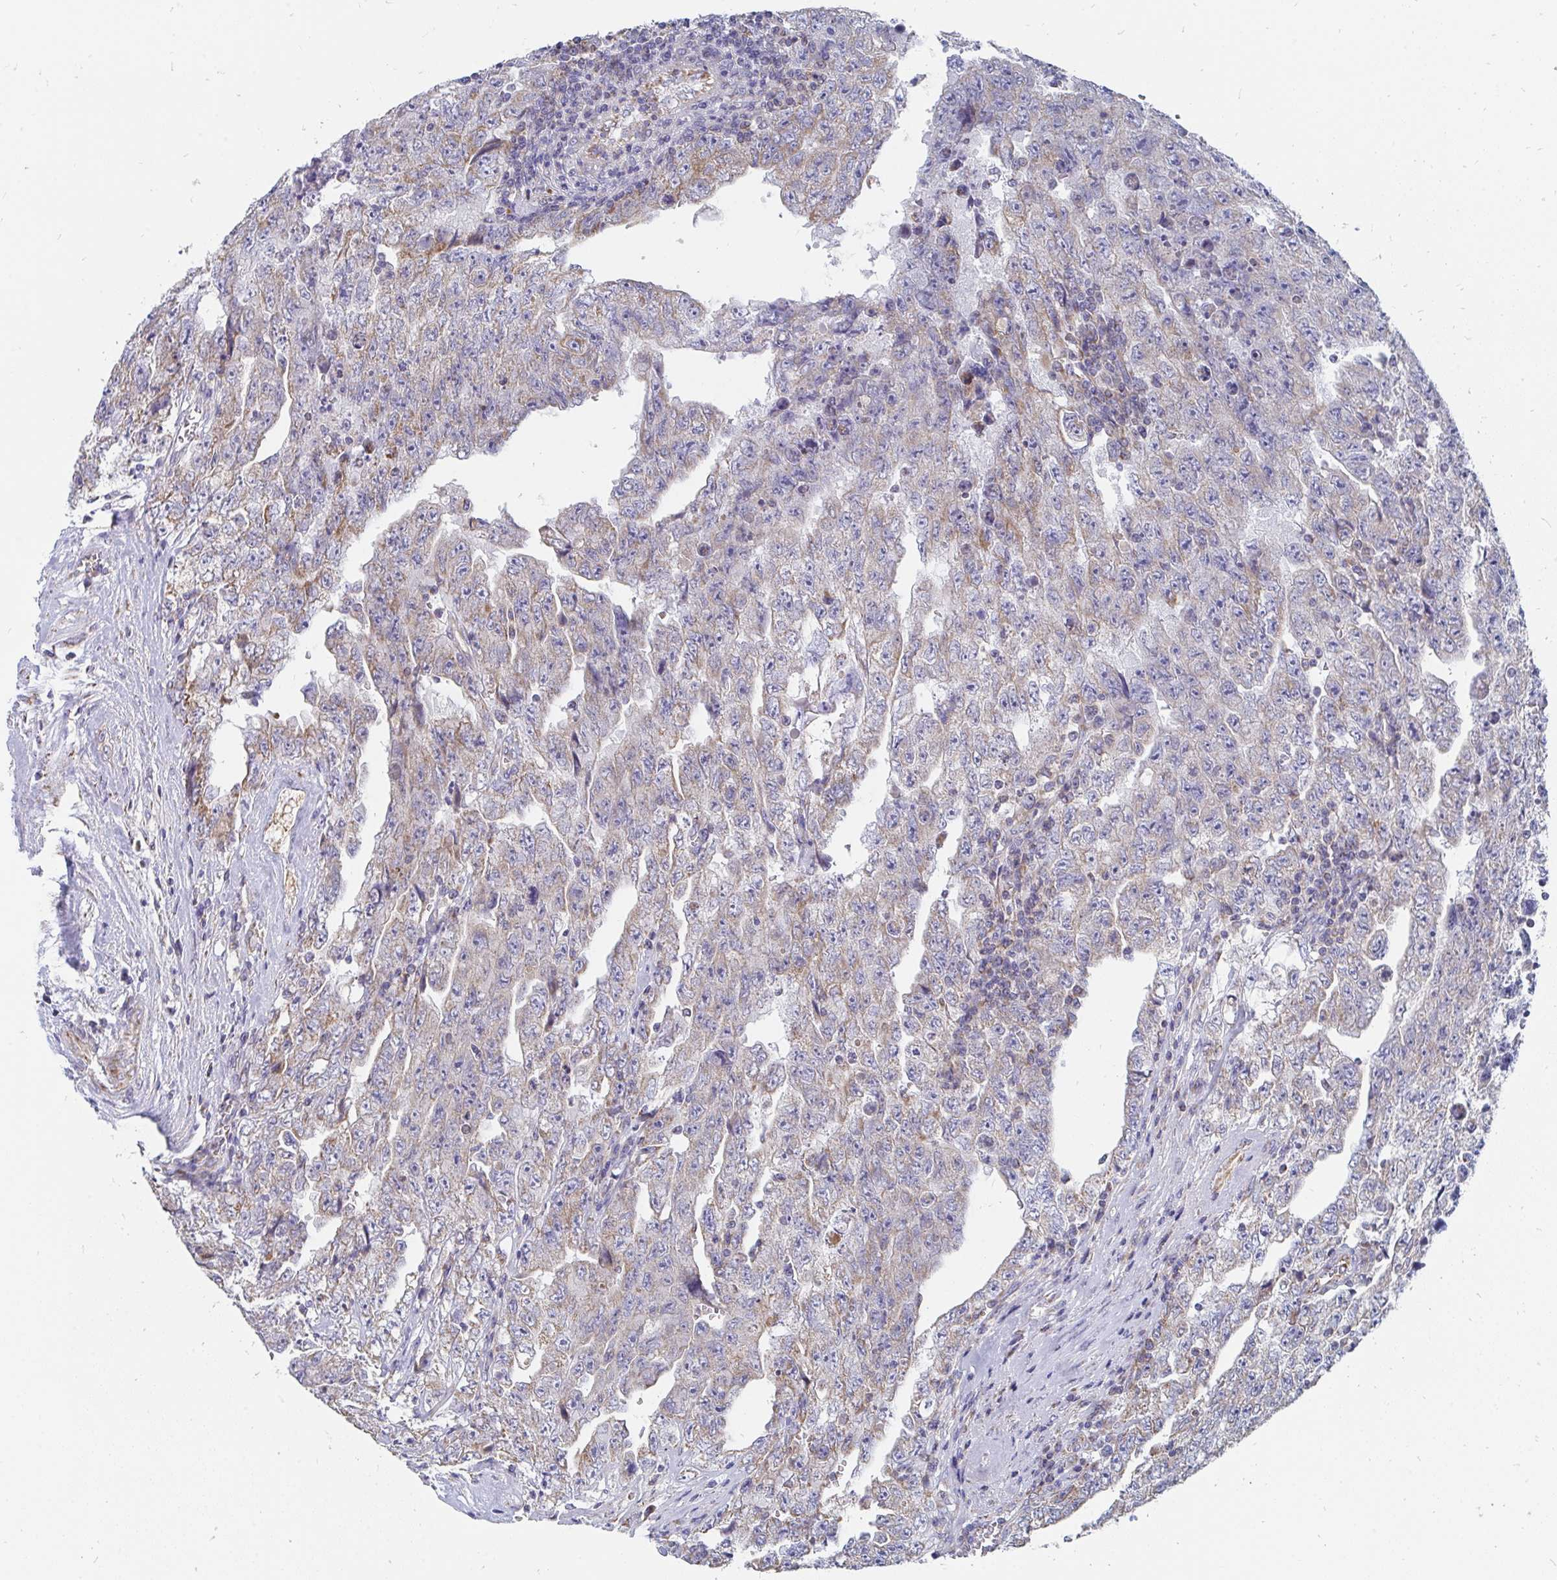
{"staining": {"intensity": "weak", "quantity": "25%-75%", "location": "cytoplasmic/membranous"}, "tissue": "testis cancer", "cell_type": "Tumor cells", "image_type": "cancer", "snomed": [{"axis": "morphology", "description": "Carcinoma, Embryonal, NOS"}, {"axis": "topography", "description": "Testis"}], "caption": "The histopathology image displays staining of testis cancer (embryonal carcinoma), revealing weak cytoplasmic/membranous protein positivity (brown color) within tumor cells. Nuclei are stained in blue.", "gene": "PC", "patient": {"sex": "male", "age": 28}}